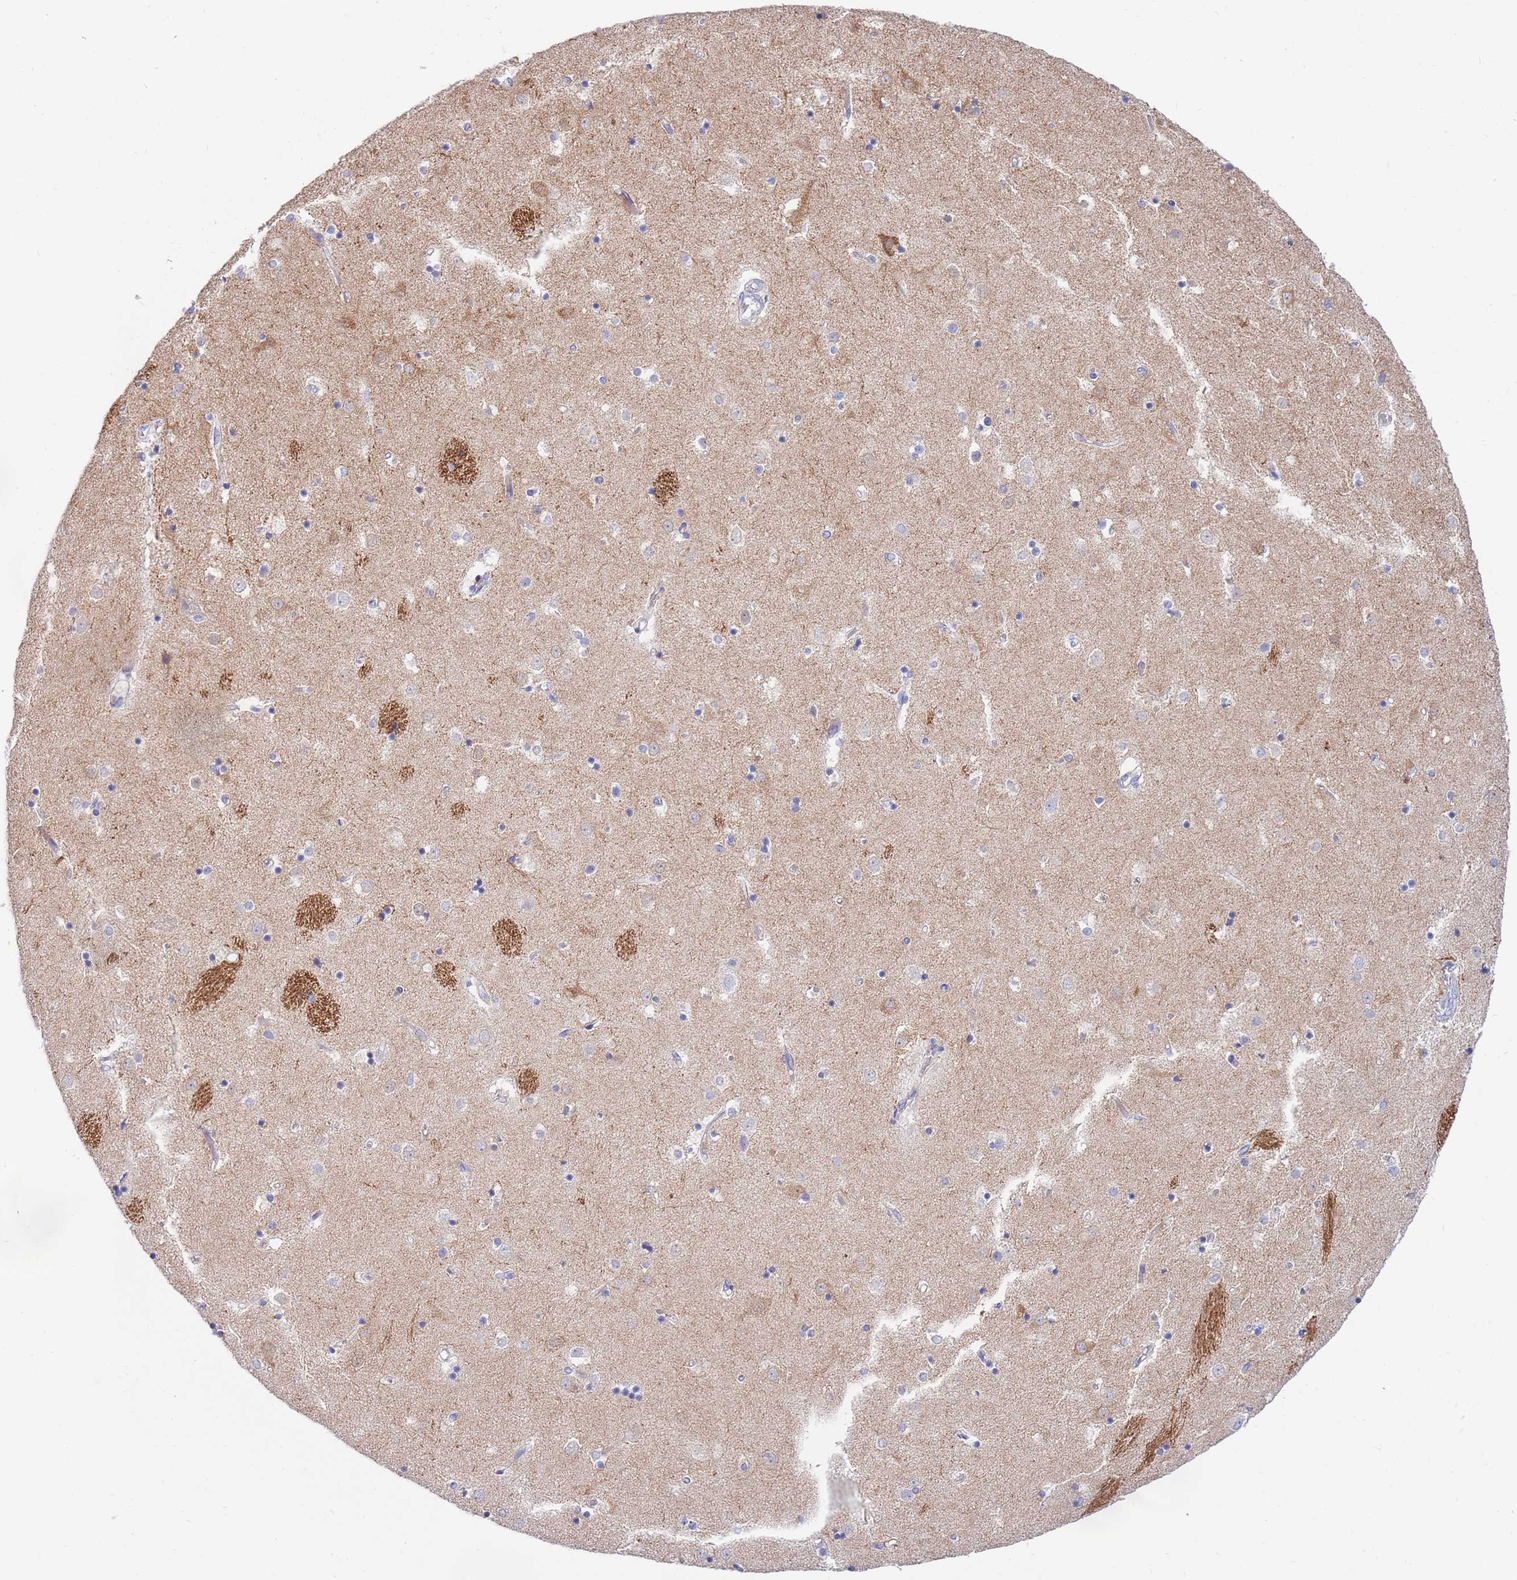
{"staining": {"intensity": "negative", "quantity": "none", "location": "none"}, "tissue": "caudate", "cell_type": "Glial cells", "image_type": "normal", "snomed": [{"axis": "morphology", "description": "Normal tissue, NOS"}, {"axis": "topography", "description": "Lateral ventricle wall"}], "caption": "IHC of benign human caudate shows no positivity in glial cells.", "gene": "EMC8", "patient": {"sex": "female", "age": 52}}